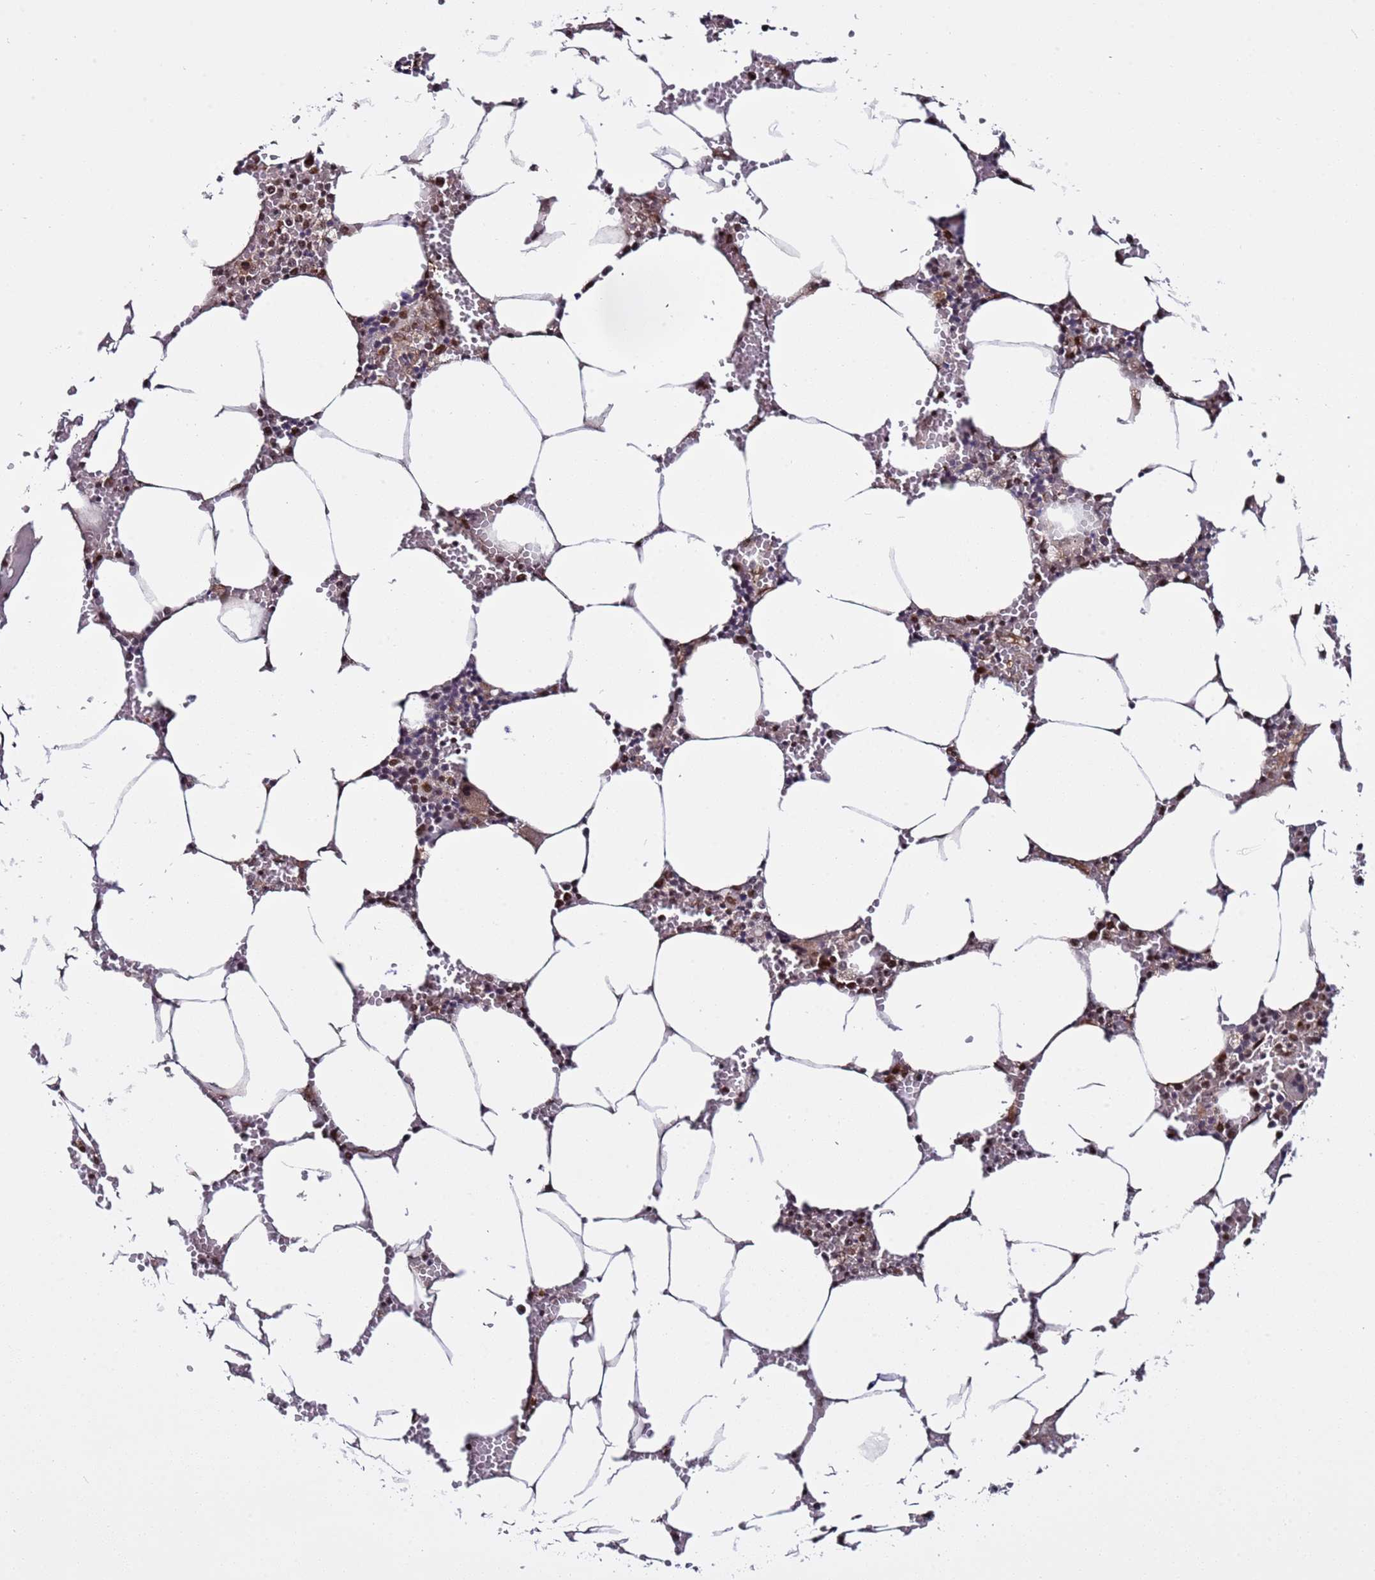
{"staining": {"intensity": "moderate", "quantity": "25%-75%", "location": "nuclear"}, "tissue": "bone marrow", "cell_type": "Hematopoietic cells", "image_type": "normal", "snomed": [{"axis": "morphology", "description": "Normal tissue, NOS"}, {"axis": "topography", "description": "Bone marrow"}], "caption": "Immunohistochemistry (IHC) image of benign bone marrow stained for a protein (brown), which shows medium levels of moderate nuclear positivity in approximately 25%-75% of hematopoietic cells.", "gene": "POLR2D", "patient": {"sex": "male", "age": 70}}